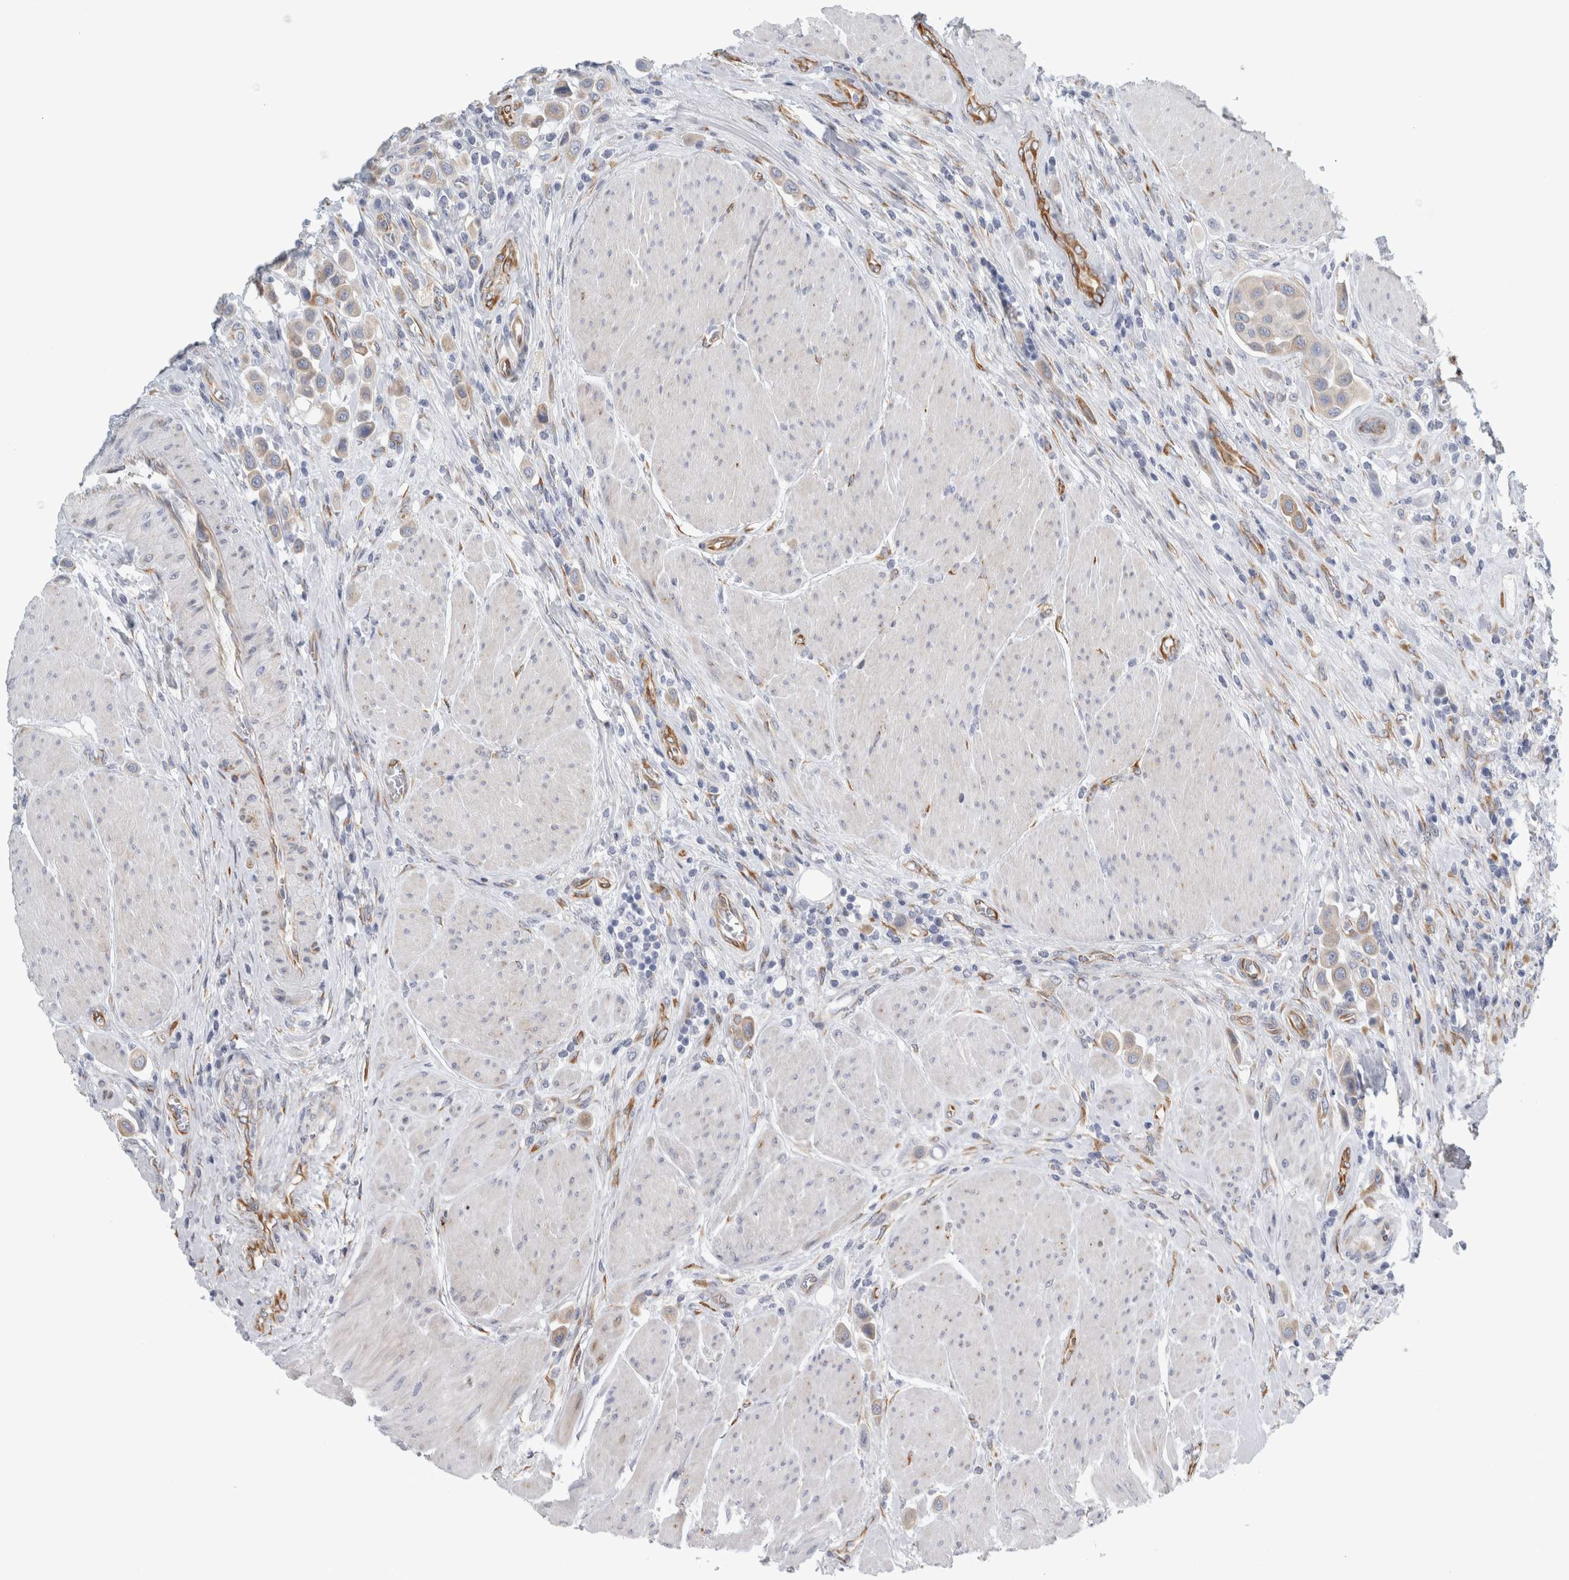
{"staining": {"intensity": "weak", "quantity": "25%-75%", "location": "cytoplasmic/membranous"}, "tissue": "urothelial cancer", "cell_type": "Tumor cells", "image_type": "cancer", "snomed": [{"axis": "morphology", "description": "Urothelial carcinoma, High grade"}, {"axis": "topography", "description": "Urinary bladder"}], "caption": "Brown immunohistochemical staining in human urothelial carcinoma (high-grade) reveals weak cytoplasmic/membranous positivity in about 25%-75% of tumor cells.", "gene": "B3GNT3", "patient": {"sex": "male", "age": 50}}